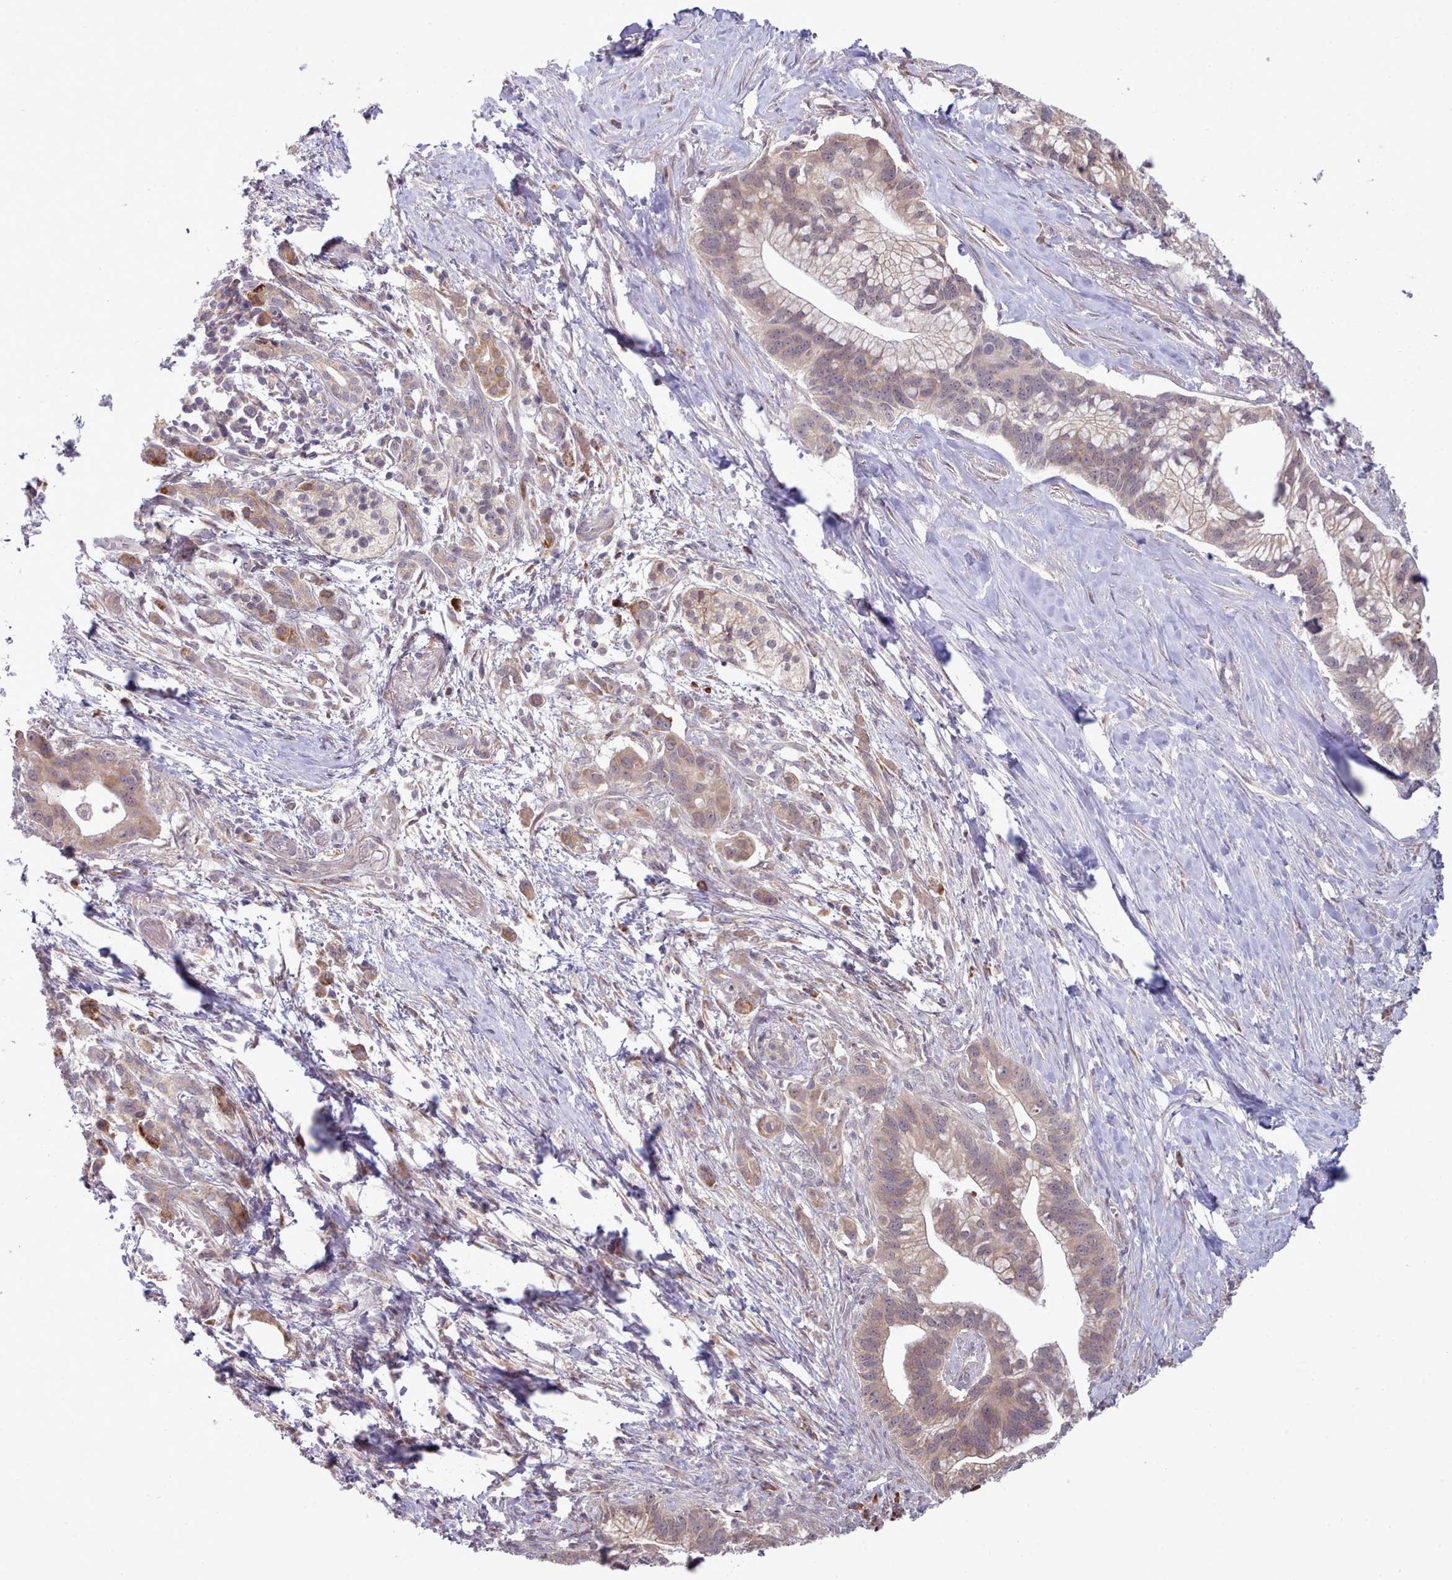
{"staining": {"intensity": "moderate", "quantity": "<25%", "location": "cytoplasmic/membranous"}, "tissue": "pancreatic cancer", "cell_type": "Tumor cells", "image_type": "cancer", "snomed": [{"axis": "morphology", "description": "Adenocarcinoma, NOS"}, {"axis": "topography", "description": "Pancreas"}], "caption": "This is a histology image of IHC staining of adenocarcinoma (pancreatic), which shows moderate expression in the cytoplasmic/membranous of tumor cells.", "gene": "TRIM26", "patient": {"sex": "male", "age": 68}}